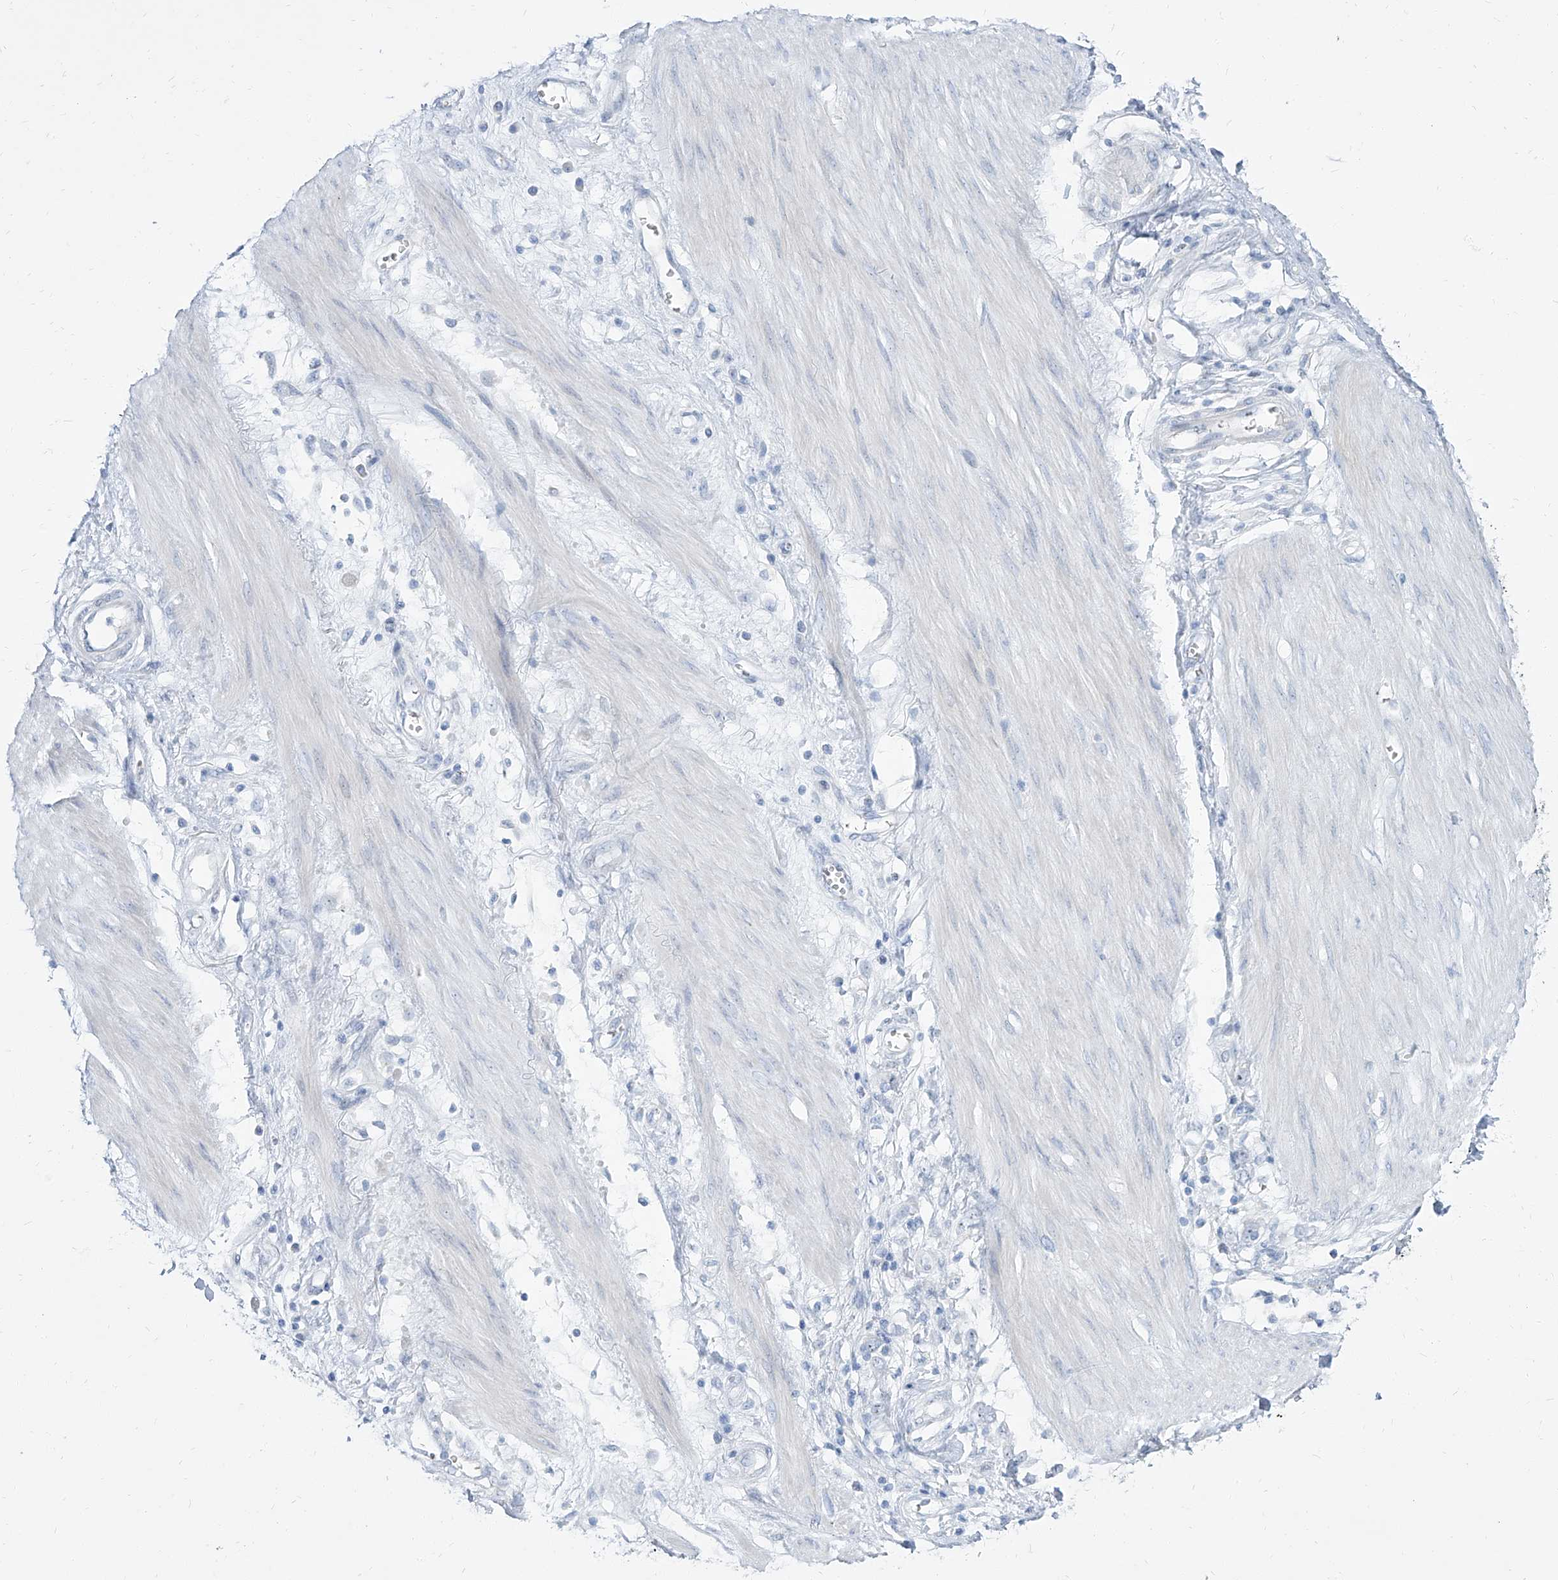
{"staining": {"intensity": "negative", "quantity": "none", "location": "none"}, "tissue": "stomach cancer", "cell_type": "Tumor cells", "image_type": "cancer", "snomed": [{"axis": "morphology", "description": "Adenocarcinoma, NOS"}, {"axis": "topography", "description": "Stomach"}], "caption": "IHC image of stomach cancer (adenocarcinoma) stained for a protein (brown), which shows no staining in tumor cells.", "gene": "TXLNB", "patient": {"sex": "female", "age": 76}}